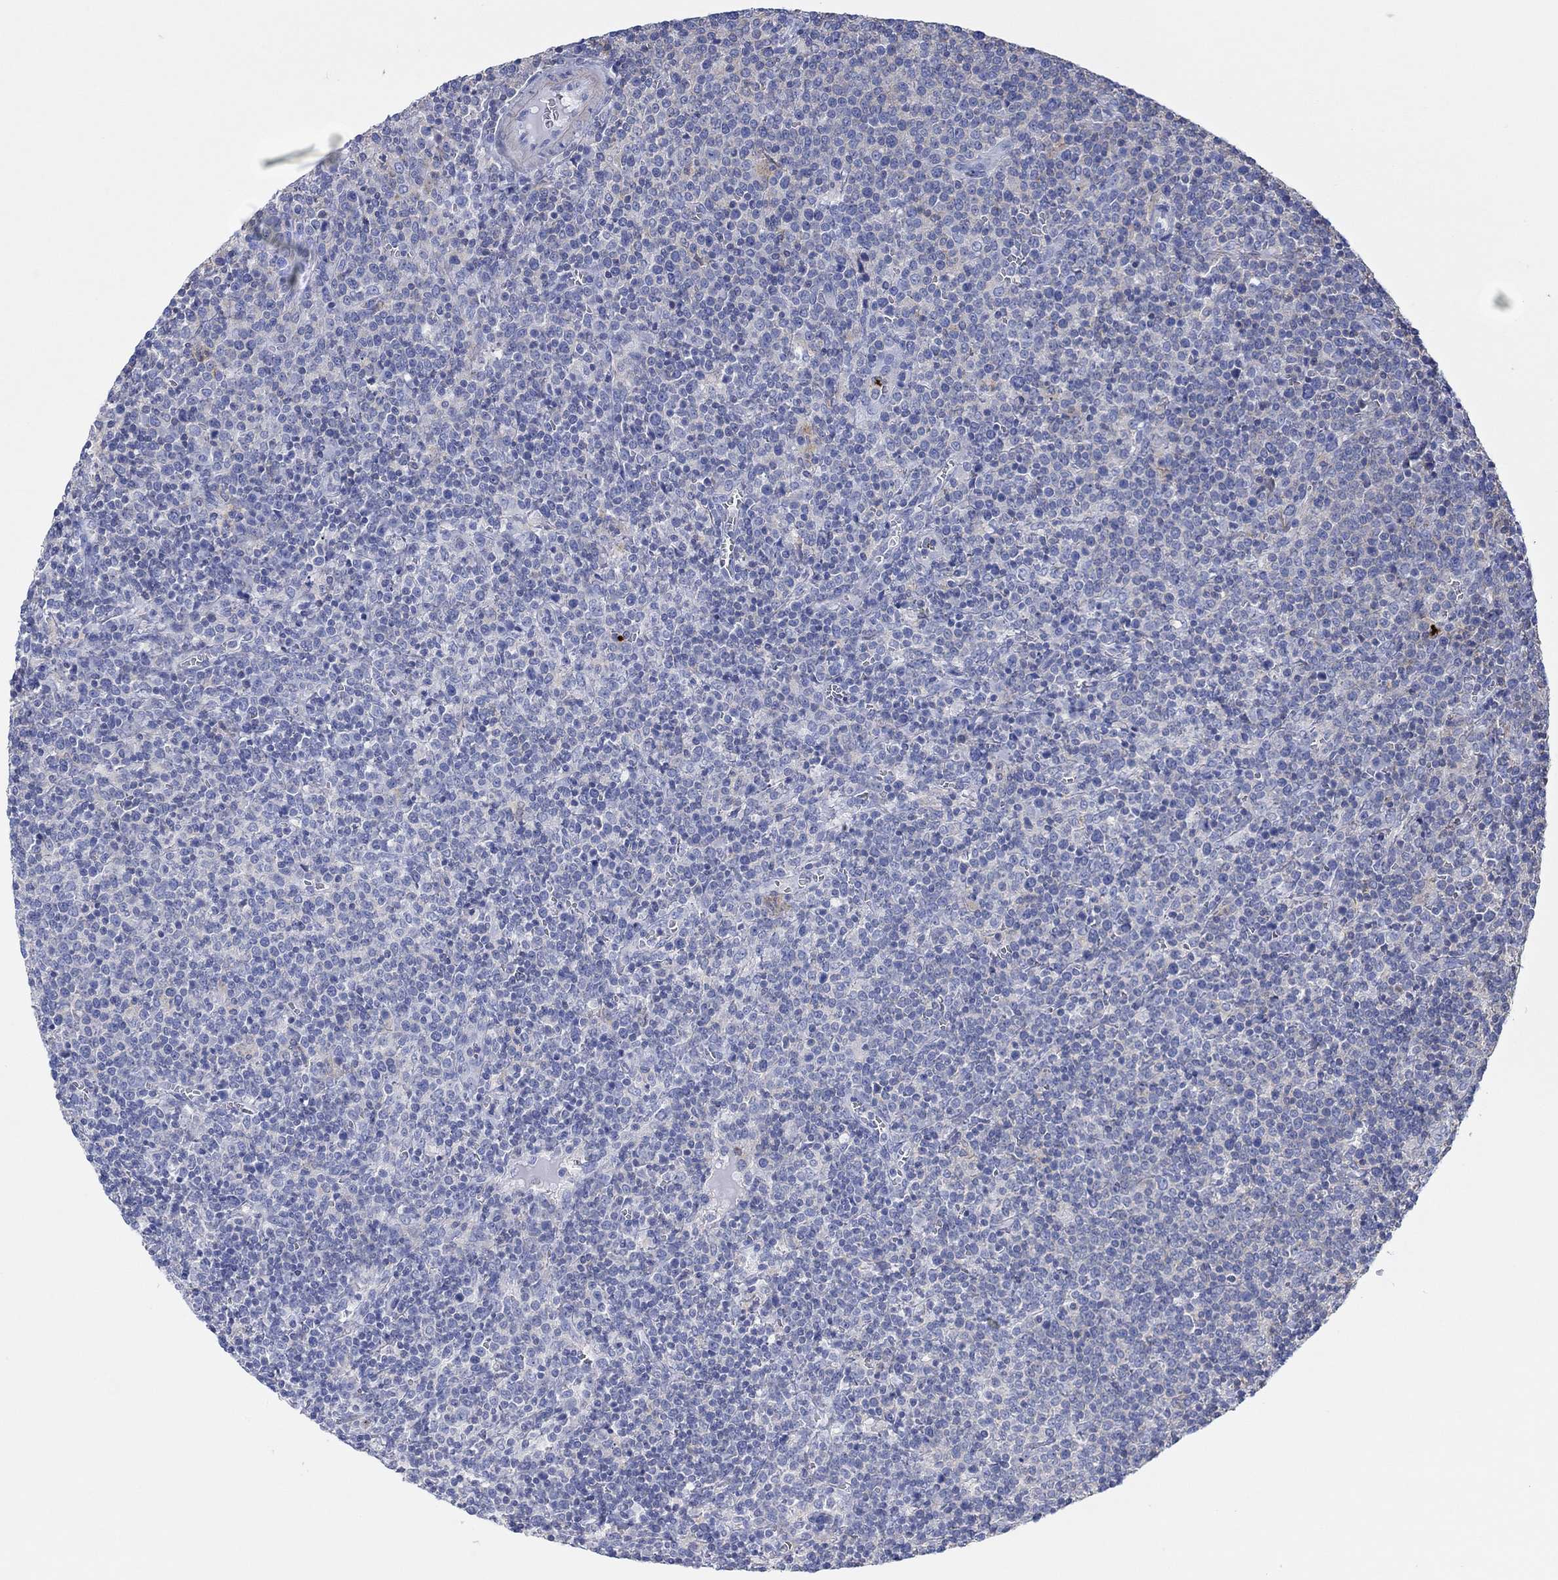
{"staining": {"intensity": "negative", "quantity": "none", "location": "none"}, "tissue": "lymphoma", "cell_type": "Tumor cells", "image_type": "cancer", "snomed": [{"axis": "morphology", "description": "Malignant lymphoma, non-Hodgkin's type, High grade"}, {"axis": "topography", "description": "Lymph node"}], "caption": "IHC photomicrograph of neoplastic tissue: malignant lymphoma, non-Hodgkin's type (high-grade) stained with DAB reveals no significant protein staining in tumor cells.", "gene": "PPIL6", "patient": {"sex": "male", "age": 61}}